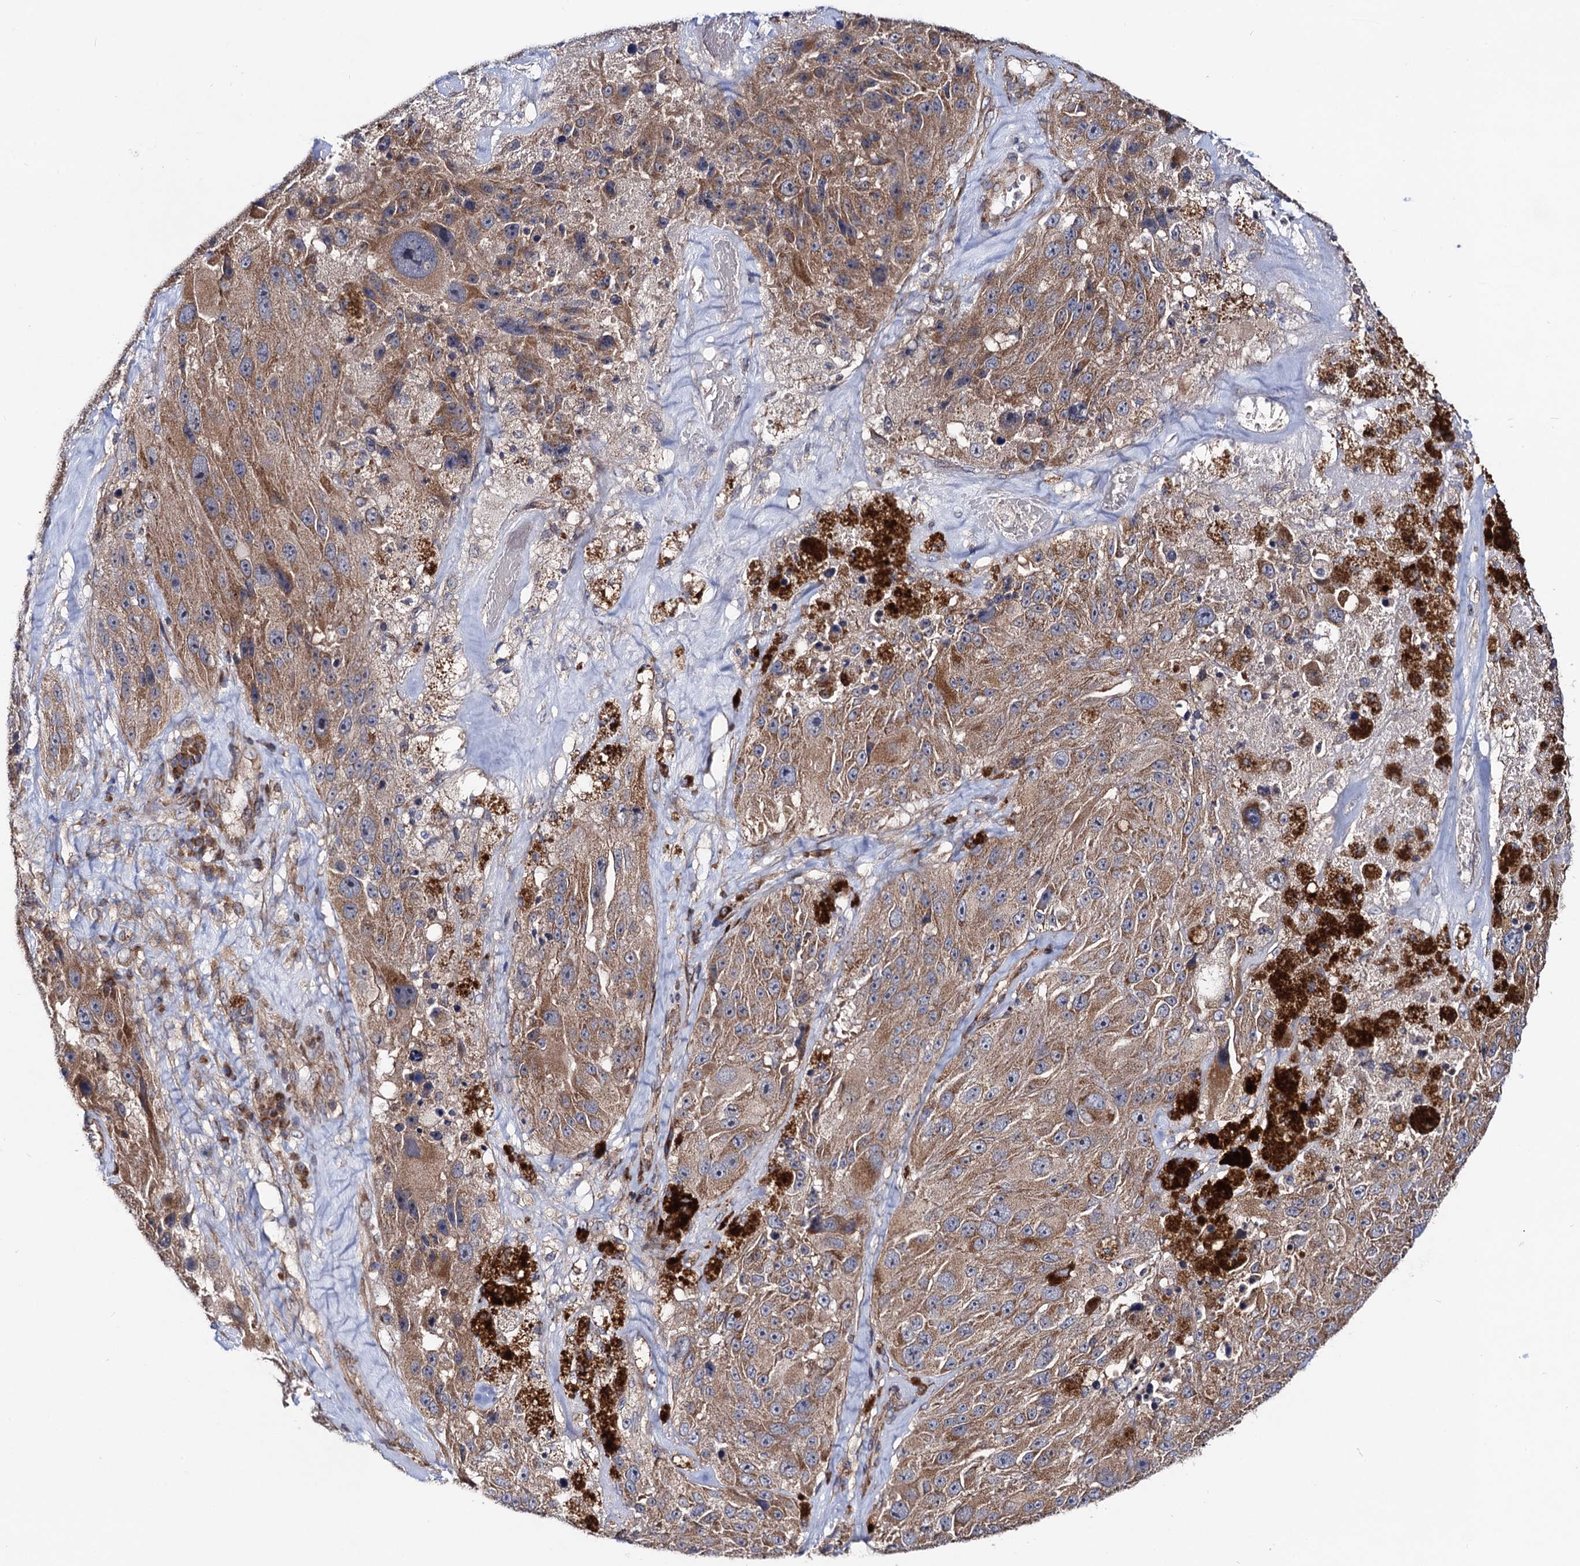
{"staining": {"intensity": "moderate", "quantity": ">75%", "location": "cytoplasmic/membranous"}, "tissue": "melanoma", "cell_type": "Tumor cells", "image_type": "cancer", "snomed": [{"axis": "morphology", "description": "Malignant melanoma, Metastatic site"}, {"axis": "topography", "description": "Lymph node"}], "caption": "This is a micrograph of immunohistochemistry (IHC) staining of melanoma, which shows moderate expression in the cytoplasmic/membranous of tumor cells.", "gene": "DYDC1", "patient": {"sex": "male", "age": 62}}